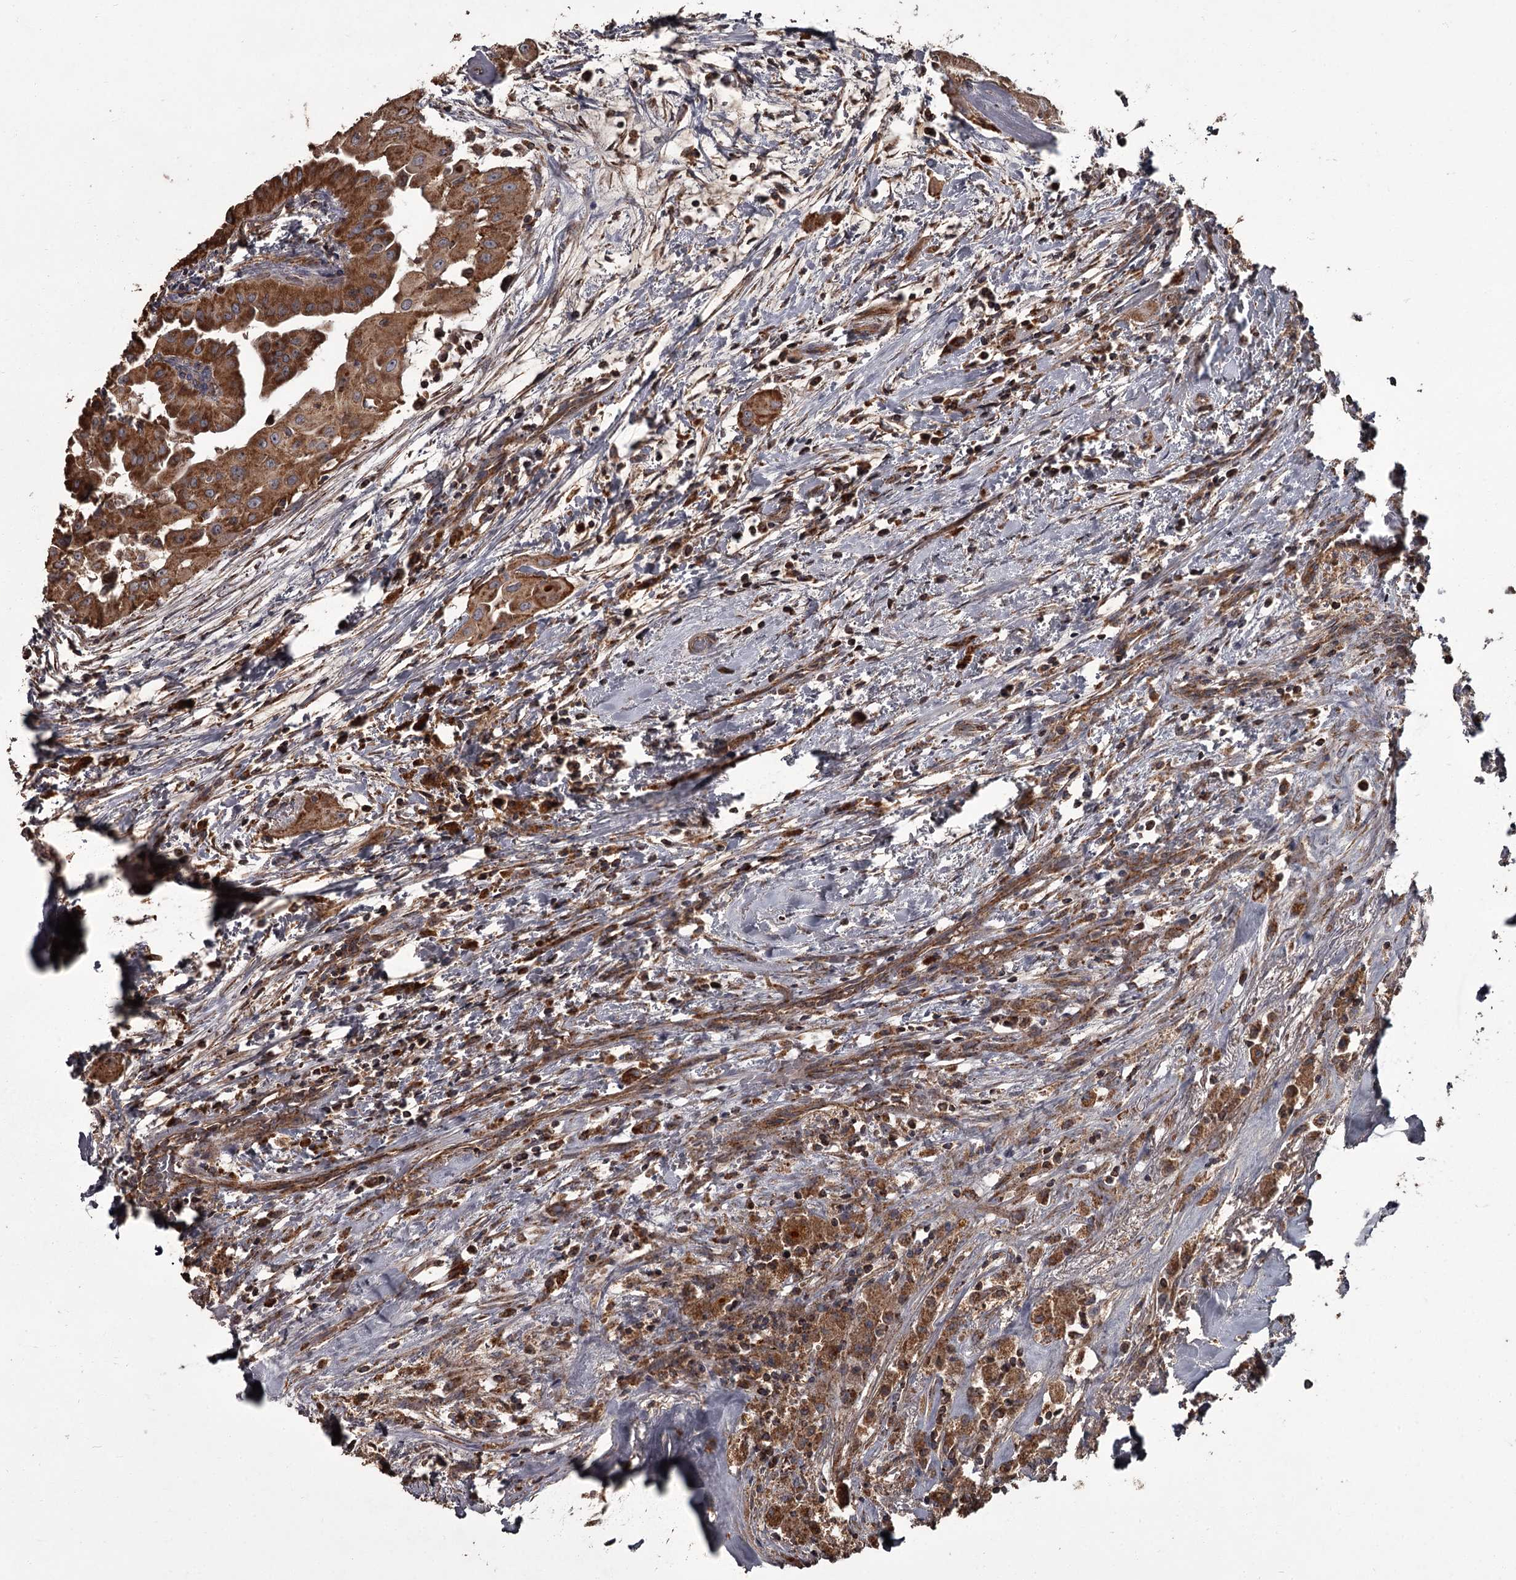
{"staining": {"intensity": "strong", "quantity": ">75%", "location": "cytoplasmic/membranous"}, "tissue": "thyroid cancer", "cell_type": "Tumor cells", "image_type": "cancer", "snomed": [{"axis": "morphology", "description": "Papillary adenocarcinoma, NOS"}, {"axis": "topography", "description": "Thyroid gland"}], "caption": "Papillary adenocarcinoma (thyroid) stained for a protein displays strong cytoplasmic/membranous positivity in tumor cells. Ihc stains the protein of interest in brown and the nuclei are stained blue.", "gene": "THAP9", "patient": {"sex": "female", "age": 59}}